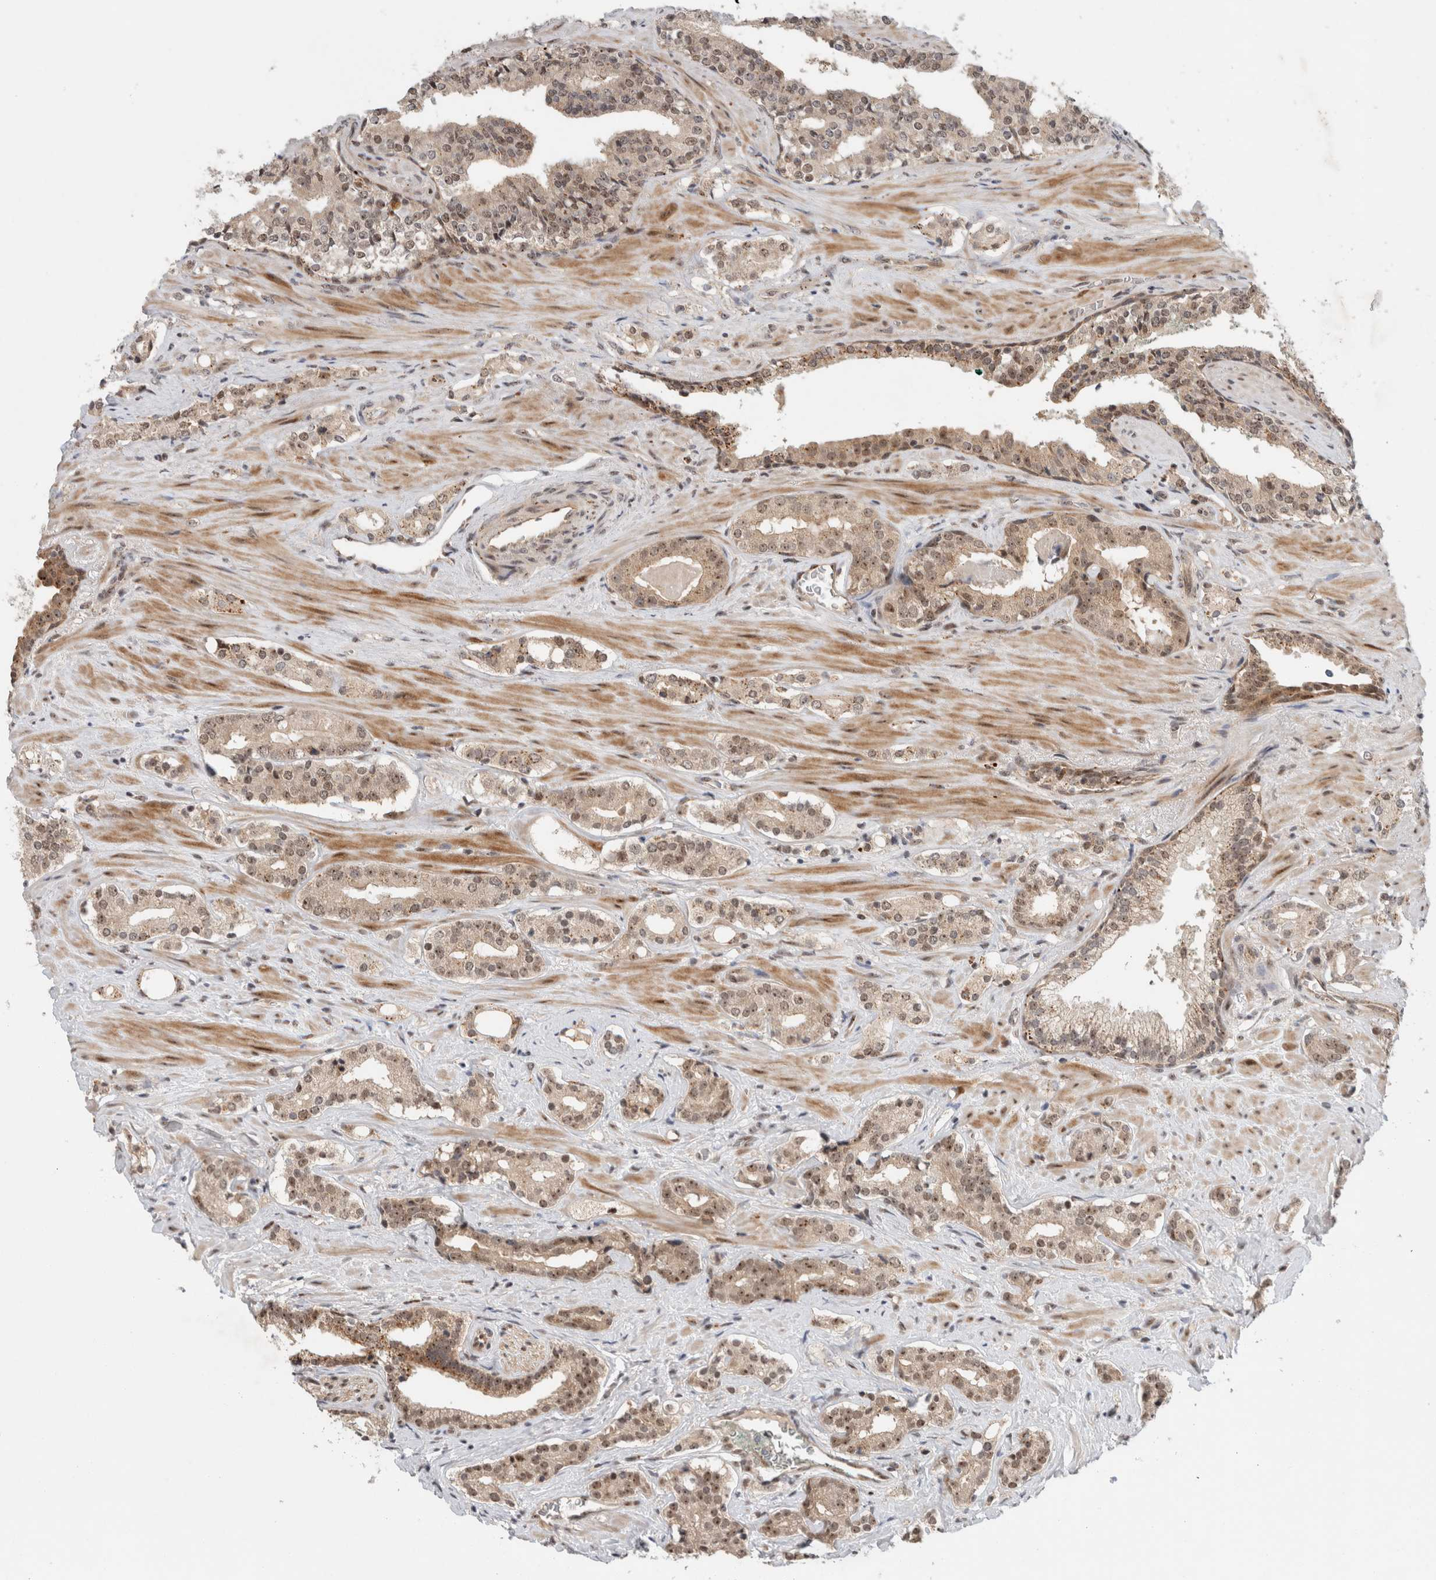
{"staining": {"intensity": "weak", "quantity": "25%-75%", "location": "nuclear"}, "tissue": "prostate cancer", "cell_type": "Tumor cells", "image_type": "cancer", "snomed": [{"axis": "morphology", "description": "Adenocarcinoma, High grade"}, {"axis": "topography", "description": "Prostate"}], "caption": "IHC (DAB (3,3'-diaminobenzidine)) staining of human prostate cancer (high-grade adenocarcinoma) displays weak nuclear protein expression in about 25%-75% of tumor cells. The staining was performed using DAB (3,3'-diaminobenzidine) to visualize the protein expression in brown, while the nuclei were stained in blue with hematoxylin (Magnification: 20x).", "gene": "MPHOSPH6", "patient": {"sex": "male", "age": 71}}